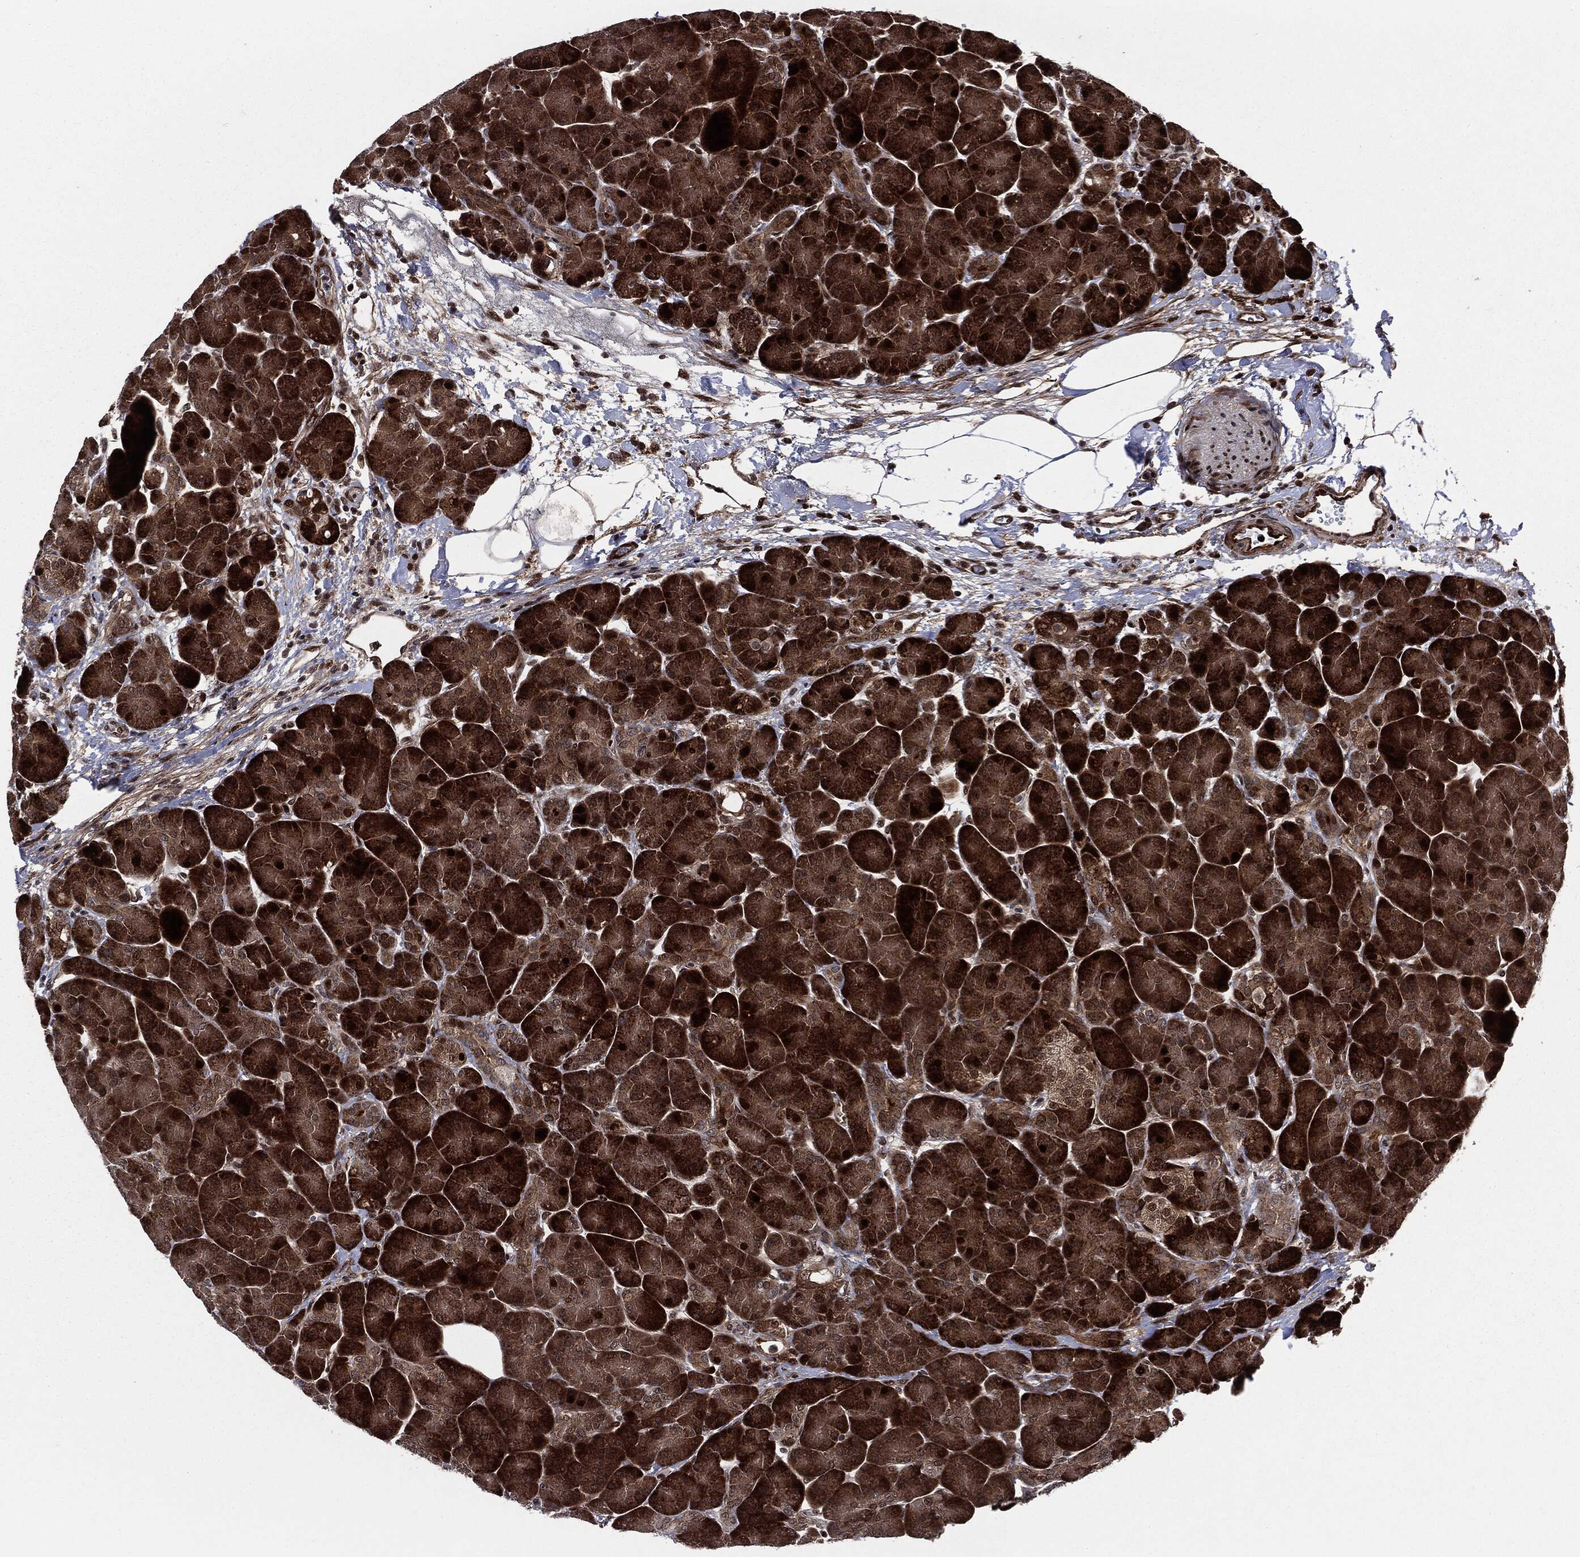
{"staining": {"intensity": "strong", "quantity": ">75%", "location": "cytoplasmic/membranous,nuclear"}, "tissue": "pancreas", "cell_type": "Exocrine glandular cells", "image_type": "normal", "snomed": [{"axis": "morphology", "description": "Normal tissue, NOS"}, {"axis": "topography", "description": "Pancreas"}], "caption": "Immunohistochemistry micrograph of benign pancreas stained for a protein (brown), which reveals high levels of strong cytoplasmic/membranous,nuclear expression in about >75% of exocrine glandular cells.", "gene": "SMAD4", "patient": {"sex": "female", "age": 63}}